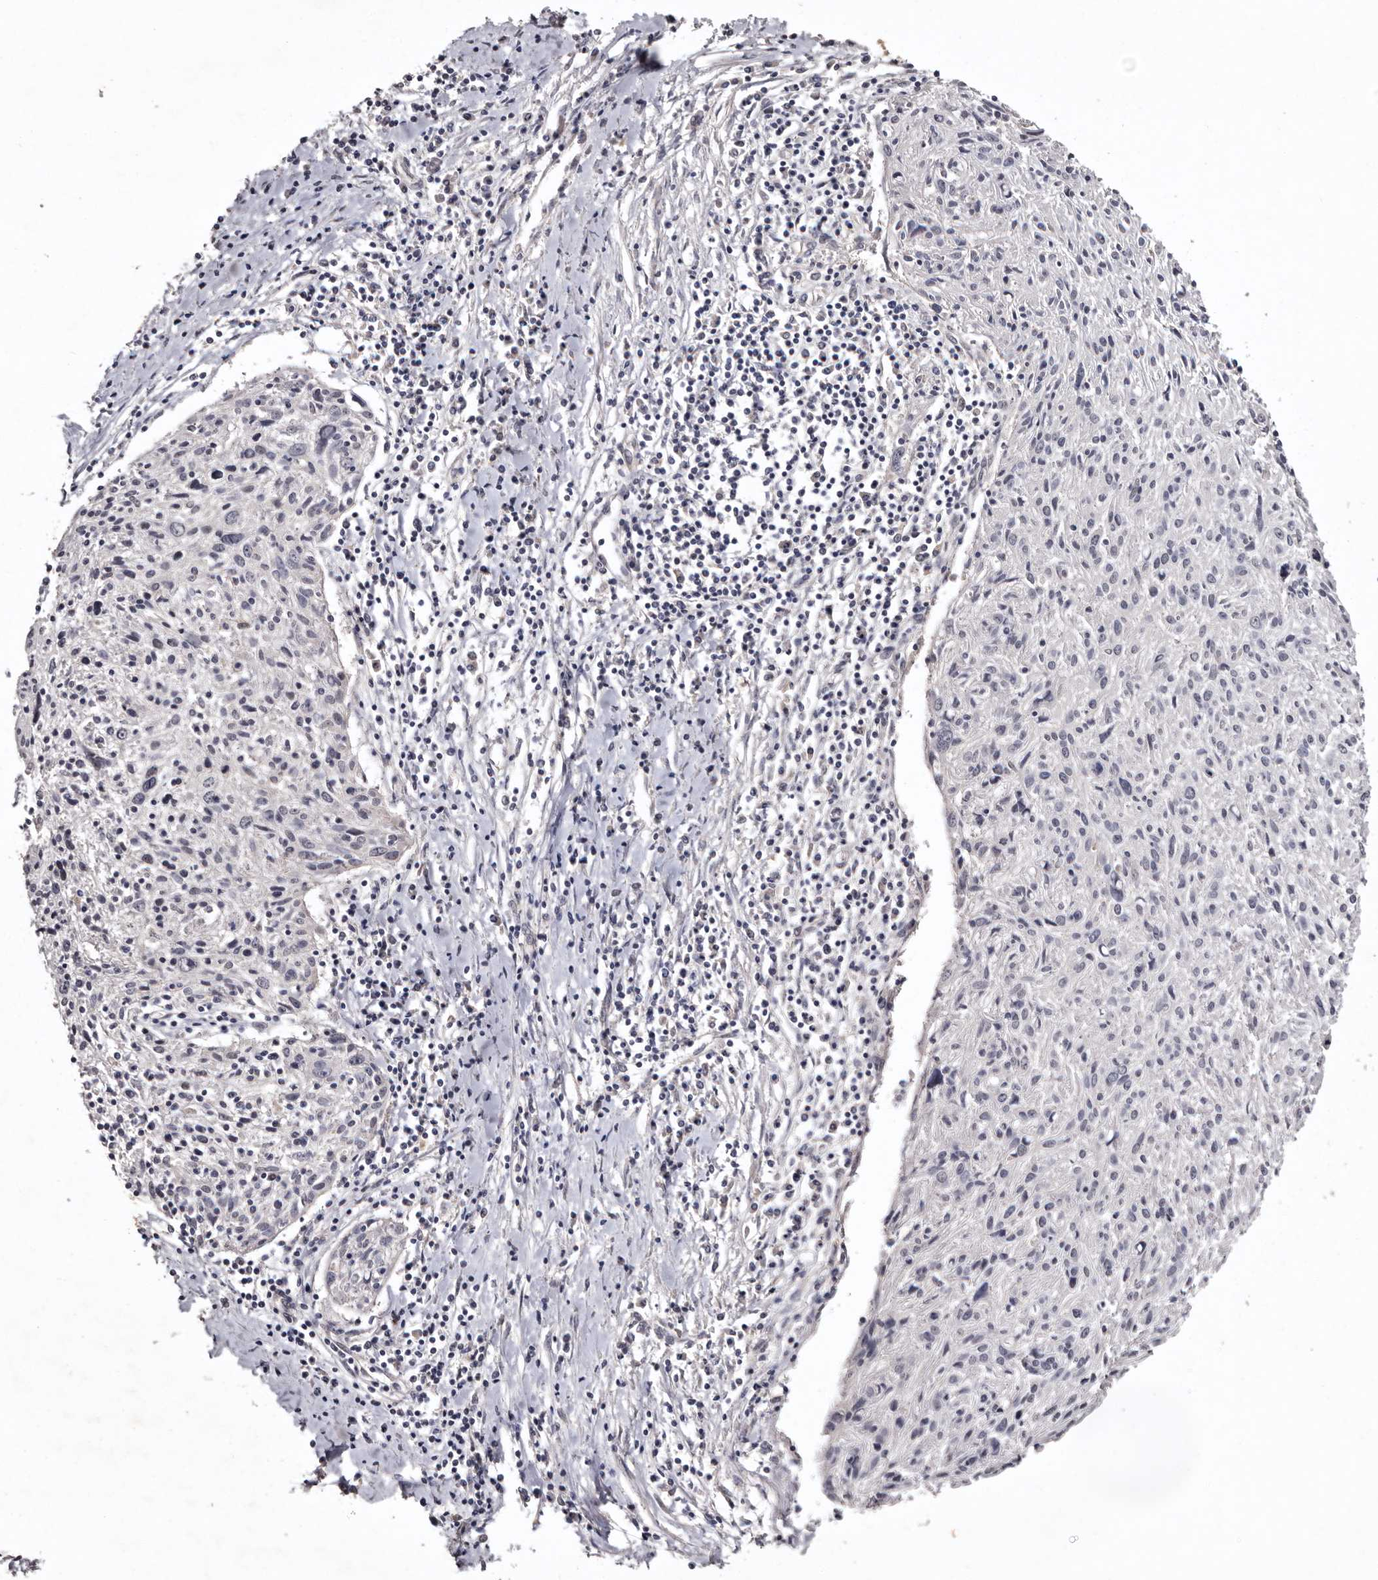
{"staining": {"intensity": "negative", "quantity": "none", "location": "none"}, "tissue": "cervical cancer", "cell_type": "Tumor cells", "image_type": "cancer", "snomed": [{"axis": "morphology", "description": "Squamous cell carcinoma, NOS"}, {"axis": "topography", "description": "Cervix"}], "caption": "The image demonstrates no significant positivity in tumor cells of cervical cancer (squamous cell carcinoma). (Stains: DAB IHC with hematoxylin counter stain, Microscopy: brightfield microscopy at high magnification).", "gene": "FAM91A1", "patient": {"sex": "female", "age": 51}}